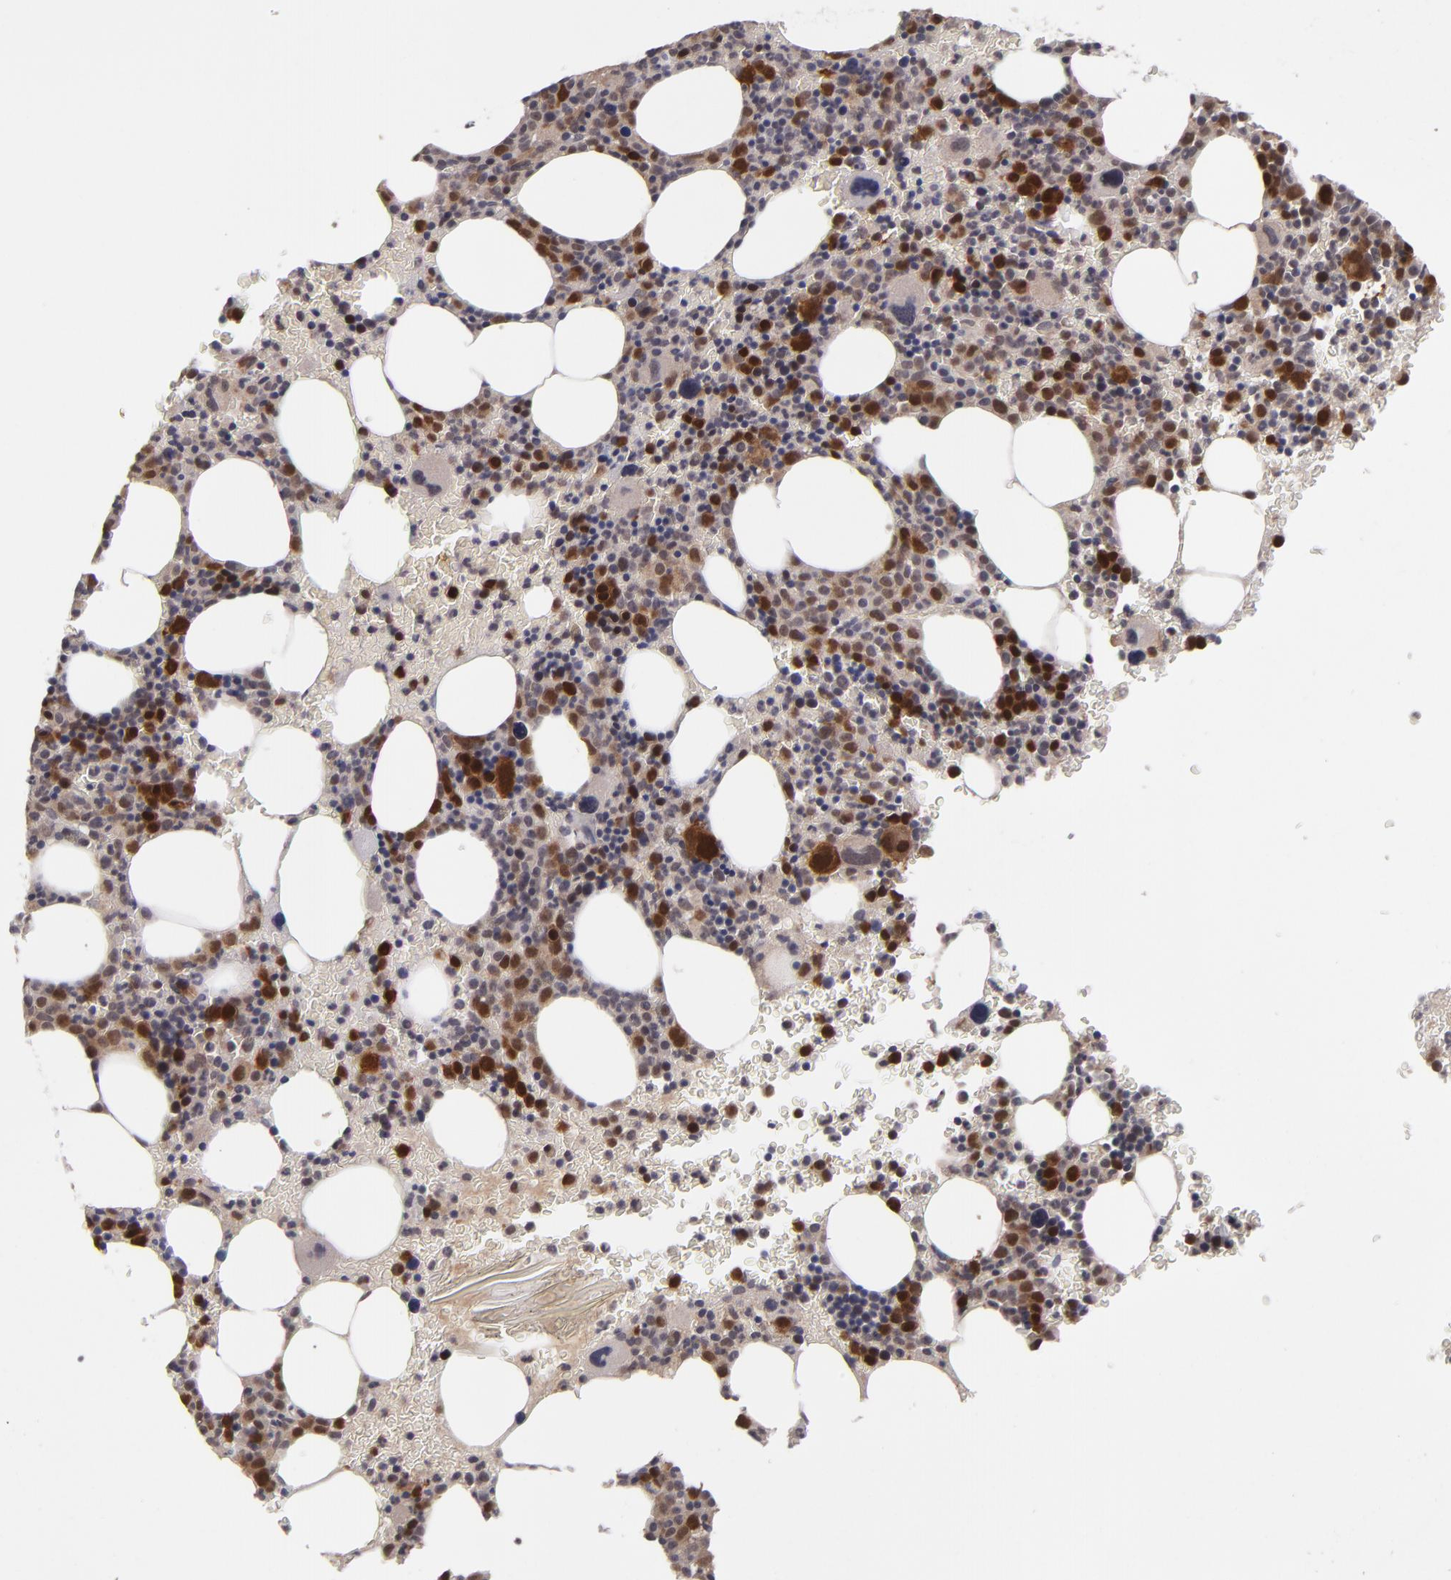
{"staining": {"intensity": "strong", "quantity": "25%-75%", "location": "cytoplasmic/membranous,nuclear"}, "tissue": "bone marrow", "cell_type": "Hematopoietic cells", "image_type": "normal", "snomed": [{"axis": "morphology", "description": "Normal tissue, NOS"}, {"axis": "topography", "description": "Bone marrow"}], "caption": "Benign bone marrow displays strong cytoplasmic/membranous,nuclear expression in about 25%-75% of hematopoietic cells (DAB = brown stain, brightfield microscopy at high magnification)..", "gene": "TYMS", "patient": {"sex": "male", "age": 68}}